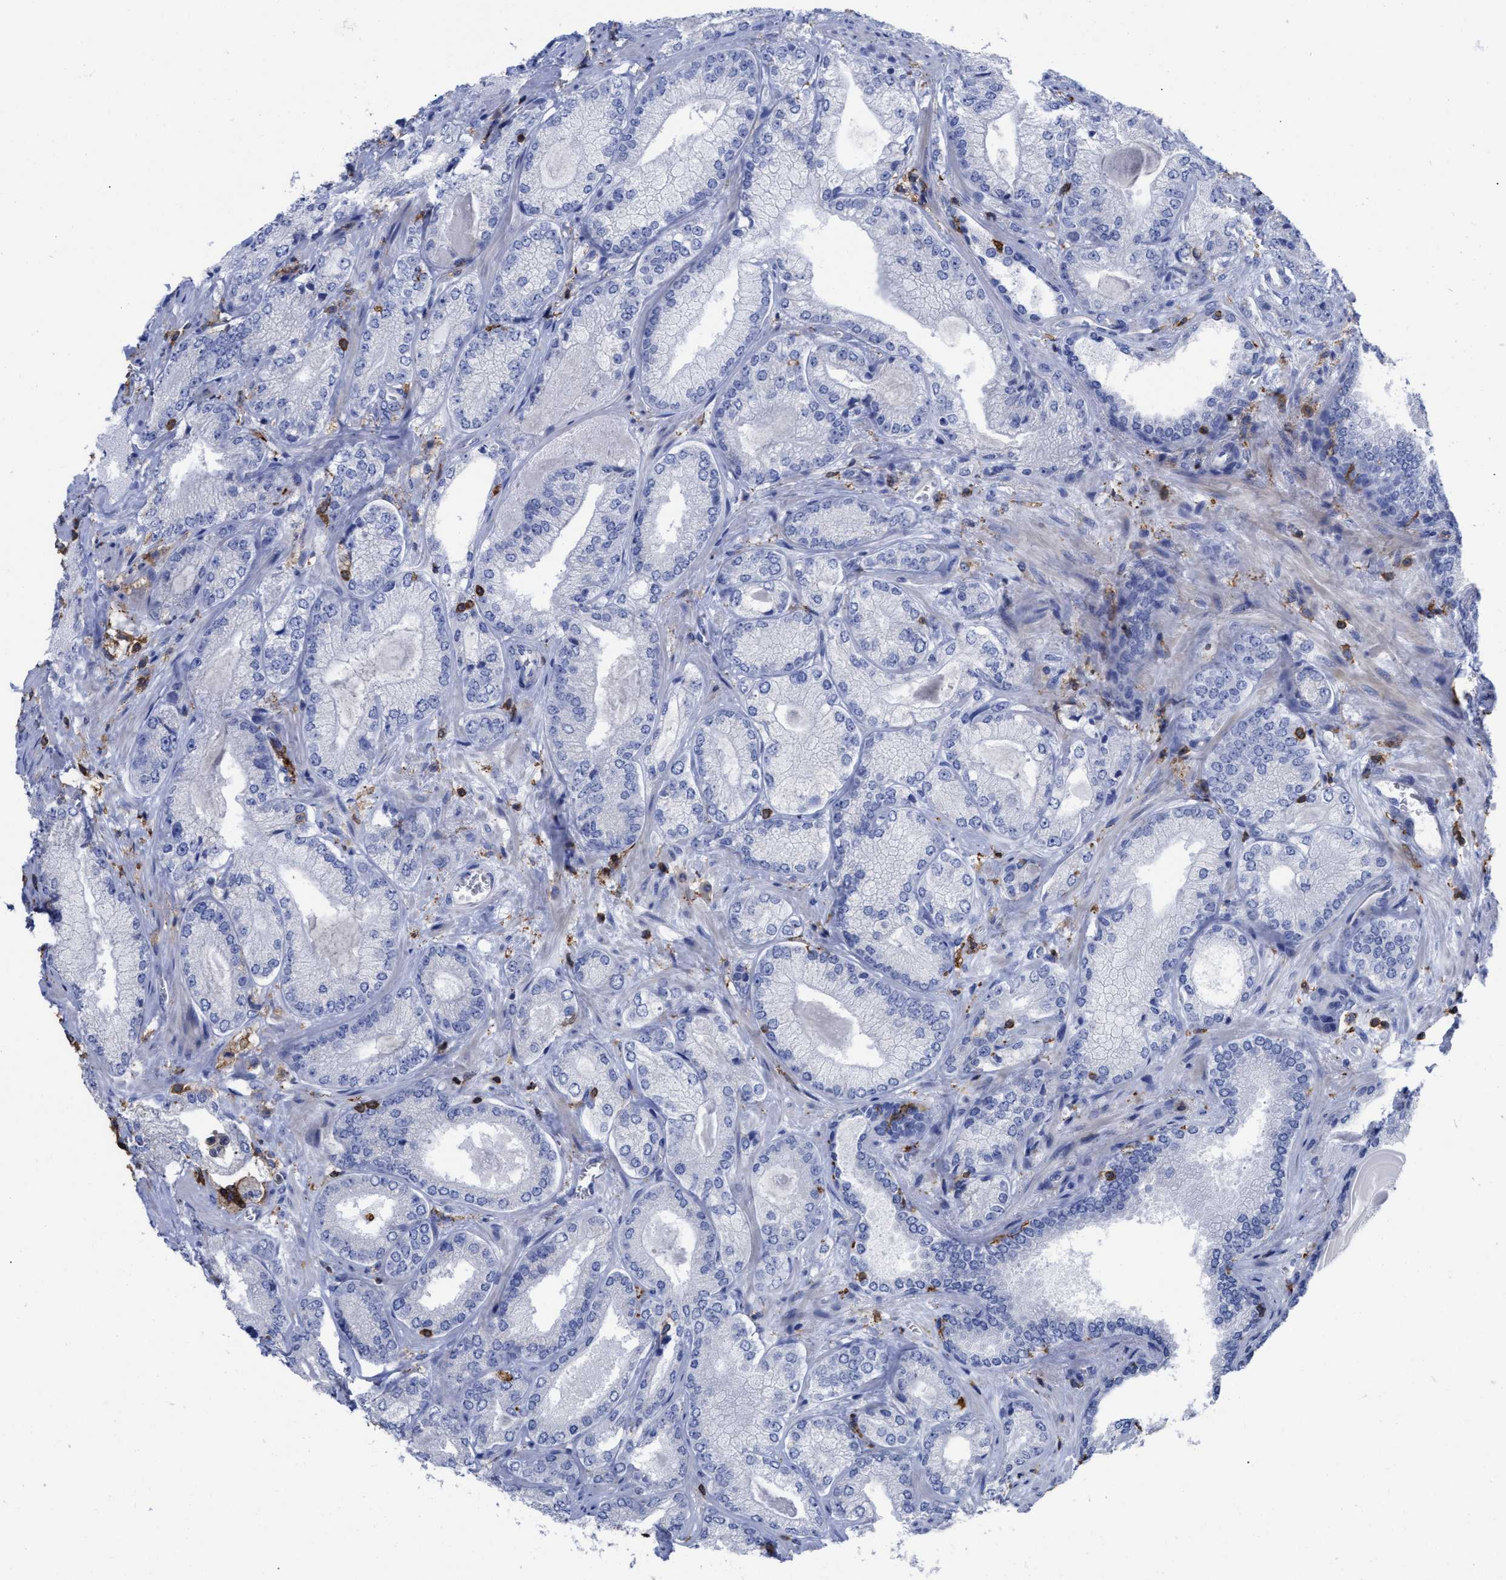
{"staining": {"intensity": "negative", "quantity": "none", "location": "none"}, "tissue": "prostate cancer", "cell_type": "Tumor cells", "image_type": "cancer", "snomed": [{"axis": "morphology", "description": "Adenocarcinoma, Low grade"}, {"axis": "topography", "description": "Prostate"}], "caption": "IHC image of neoplastic tissue: prostate adenocarcinoma (low-grade) stained with DAB displays no significant protein positivity in tumor cells. (DAB immunohistochemistry (IHC) visualized using brightfield microscopy, high magnification).", "gene": "HCLS1", "patient": {"sex": "male", "age": 65}}